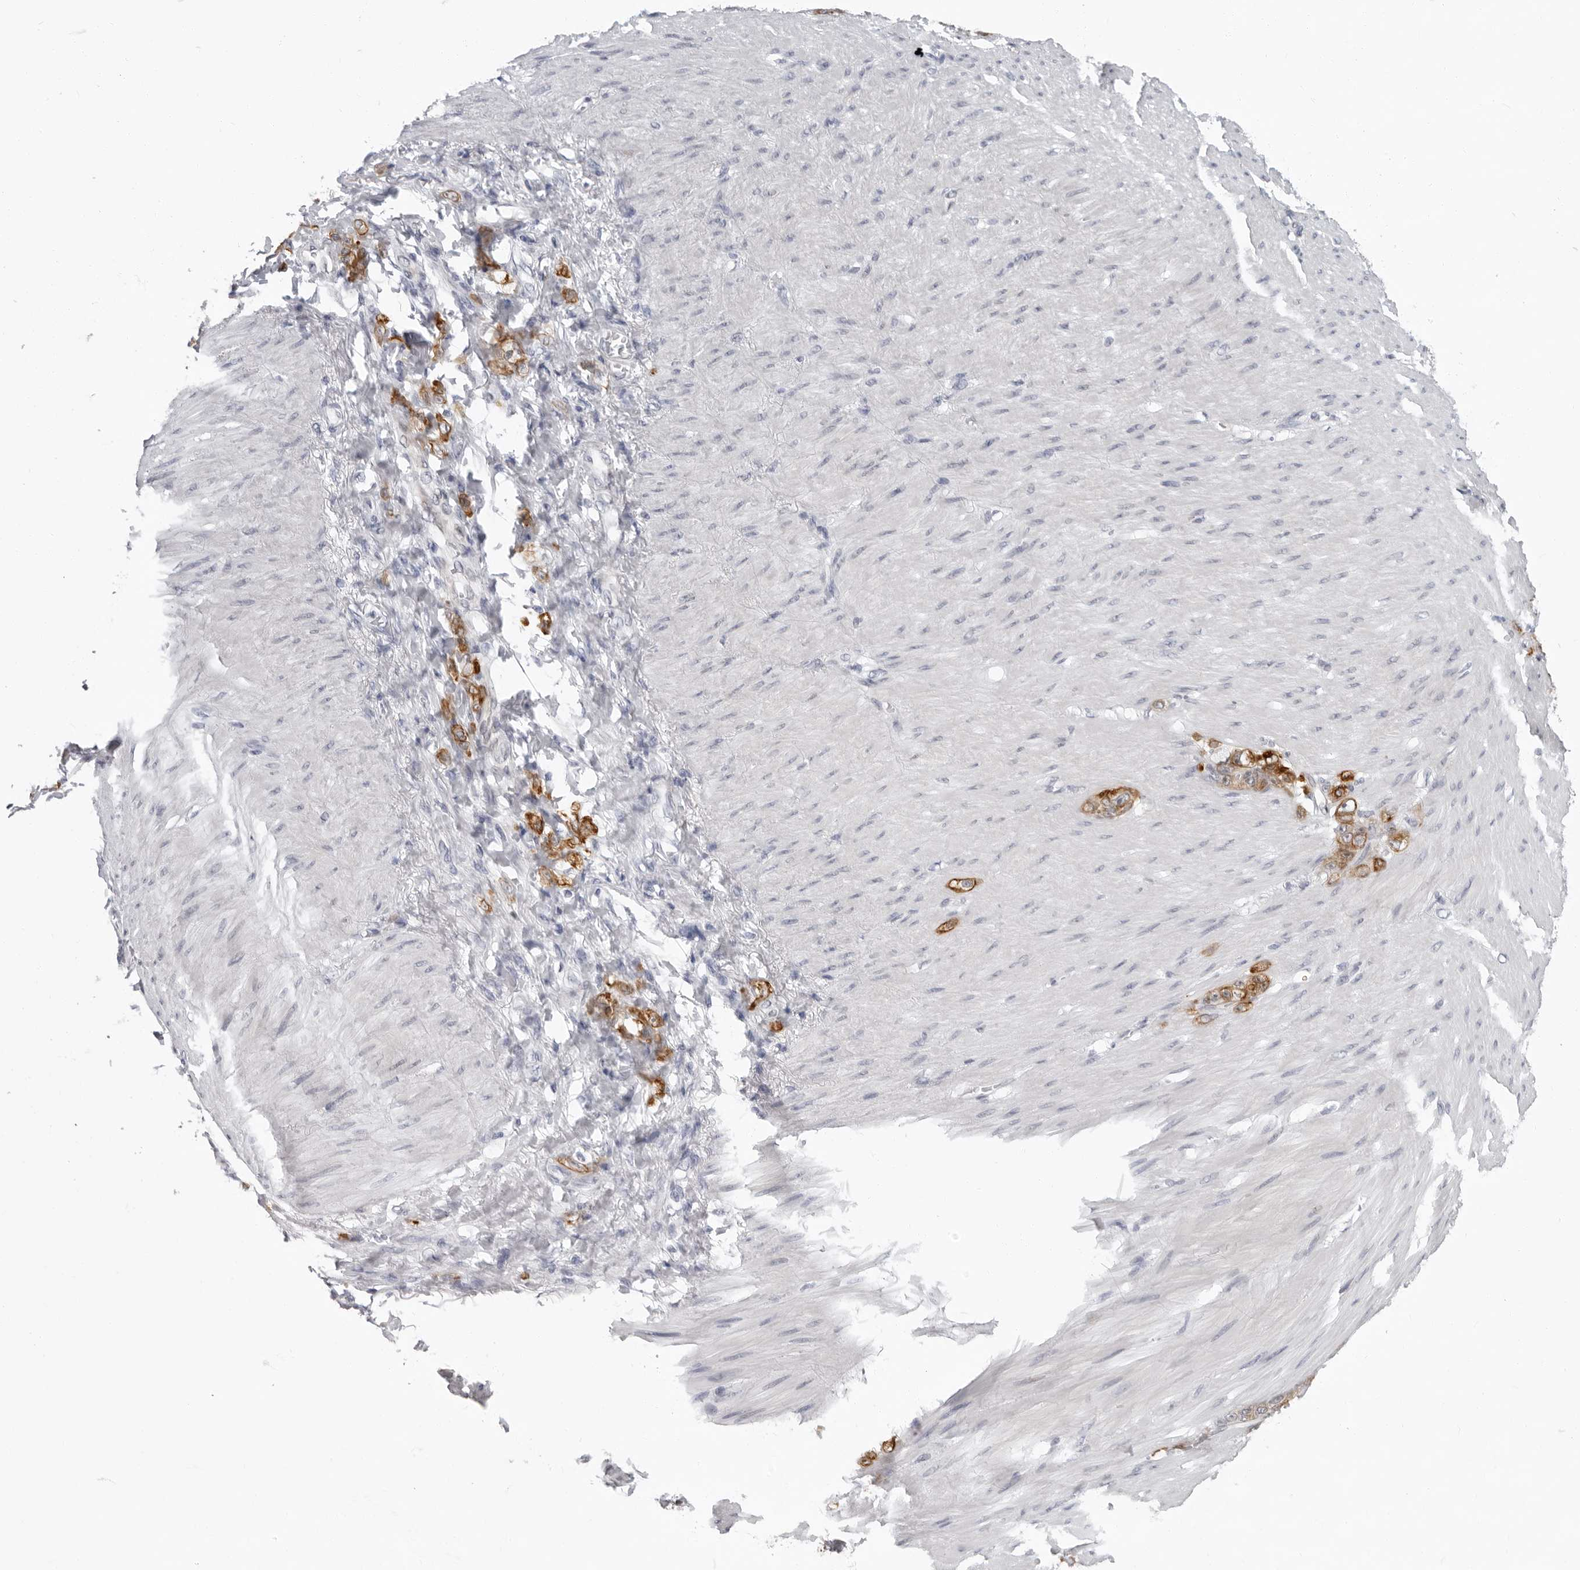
{"staining": {"intensity": "strong", "quantity": ">75%", "location": "cytoplasmic/membranous"}, "tissue": "stomach cancer", "cell_type": "Tumor cells", "image_type": "cancer", "snomed": [{"axis": "morphology", "description": "Normal tissue, NOS"}, {"axis": "morphology", "description": "Adenocarcinoma, NOS"}, {"axis": "topography", "description": "Stomach"}], "caption": "Strong cytoplasmic/membranous staining for a protein is appreciated in approximately >75% of tumor cells of adenocarcinoma (stomach) using immunohistochemistry.", "gene": "CCDC28B", "patient": {"sex": "male", "age": 82}}